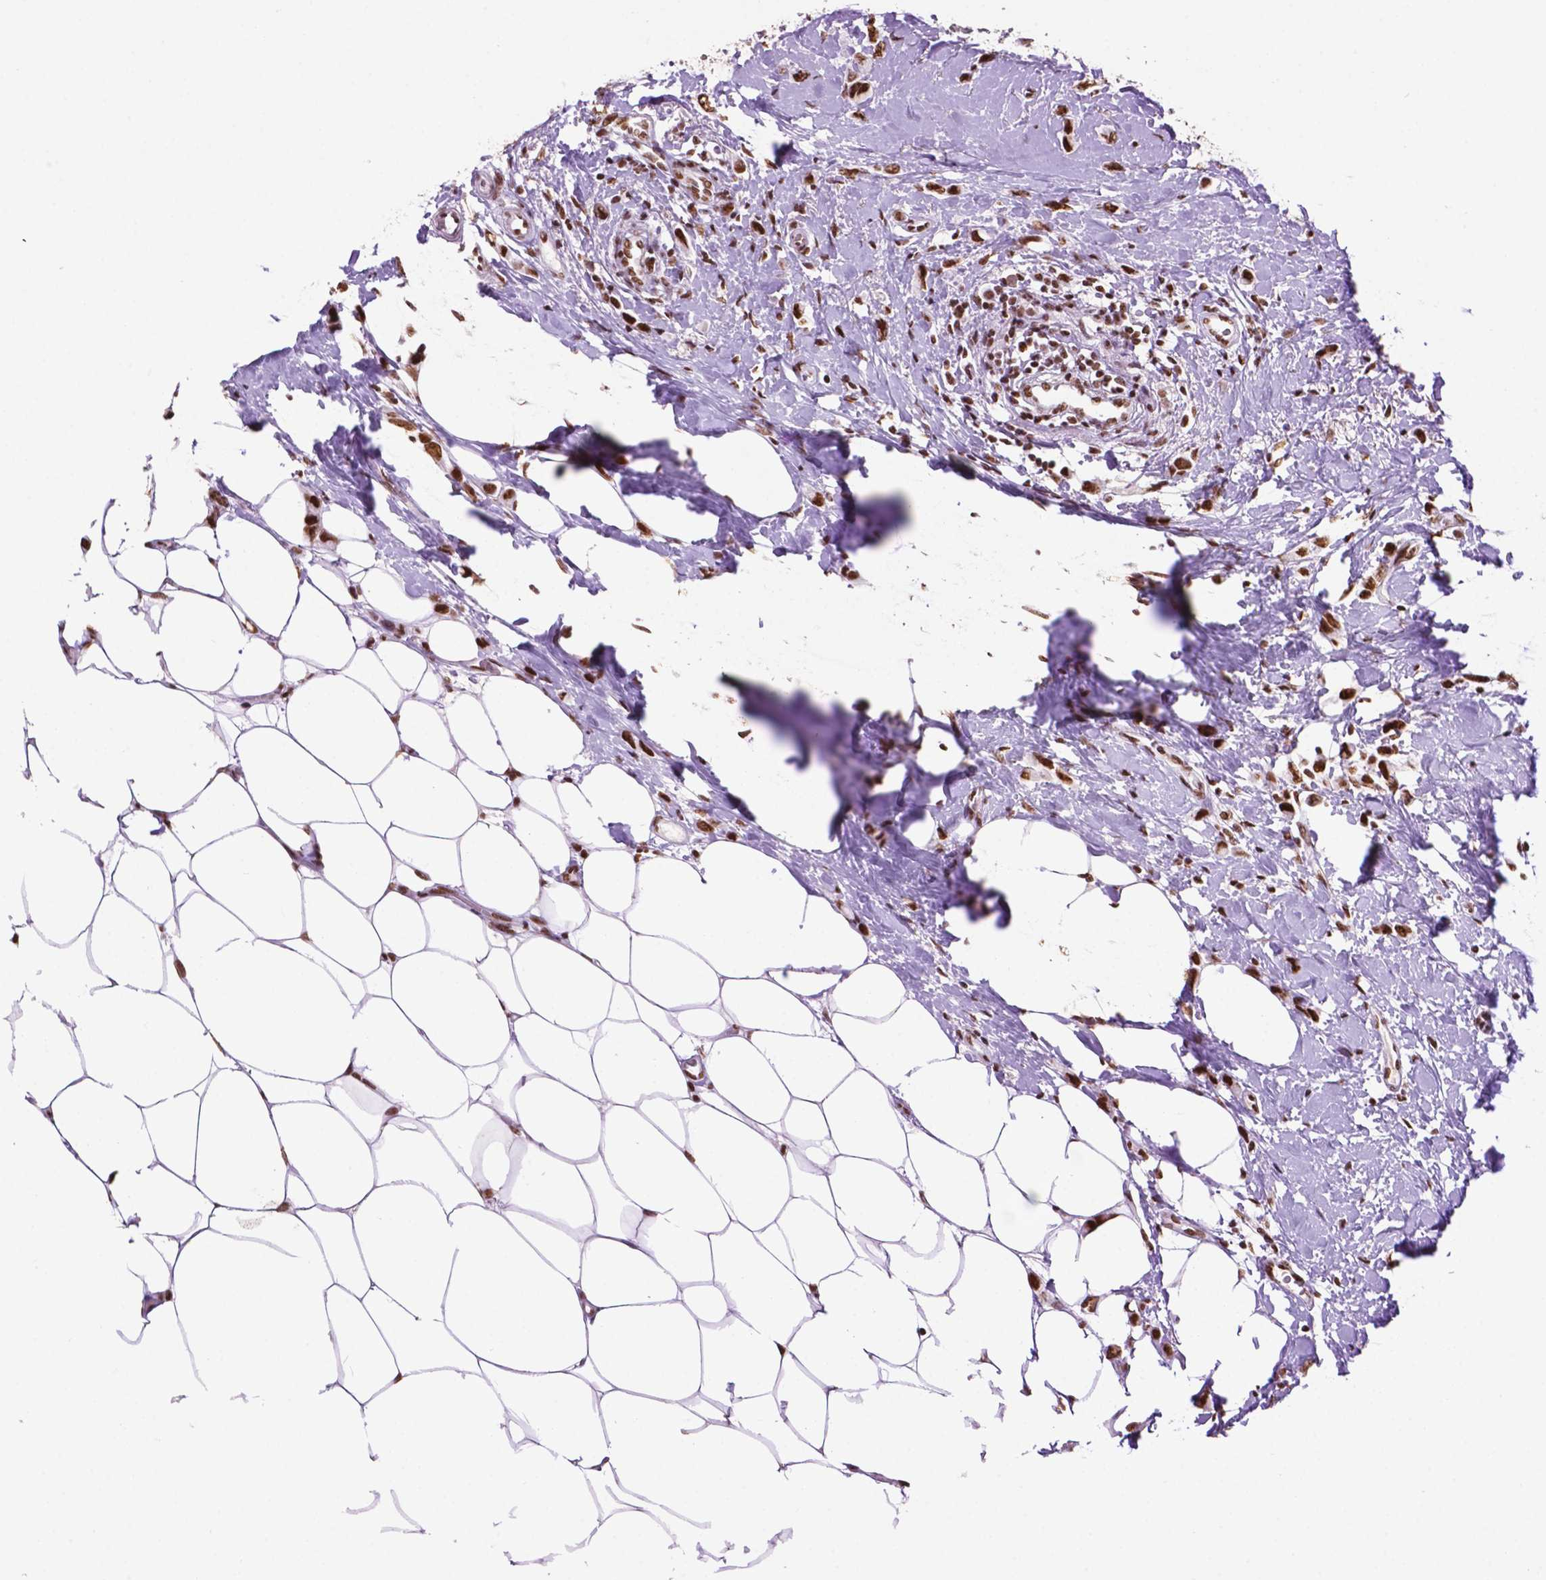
{"staining": {"intensity": "strong", "quantity": ">75%", "location": "nuclear"}, "tissue": "breast cancer", "cell_type": "Tumor cells", "image_type": "cancer", "snomed": [{"axis": "morphology", "description": "Lobular carcinoma"}, {"axis": "topography", "description": "Breast"}], "caption": "Human breast cancer (lobular carcinoma) stained for a protein (brown) reveals strong nuclear positive positivity in approximately >75% of tumor cells.", "gene": "CCAR2", "patient": {"sex": "female", "age": 66}}